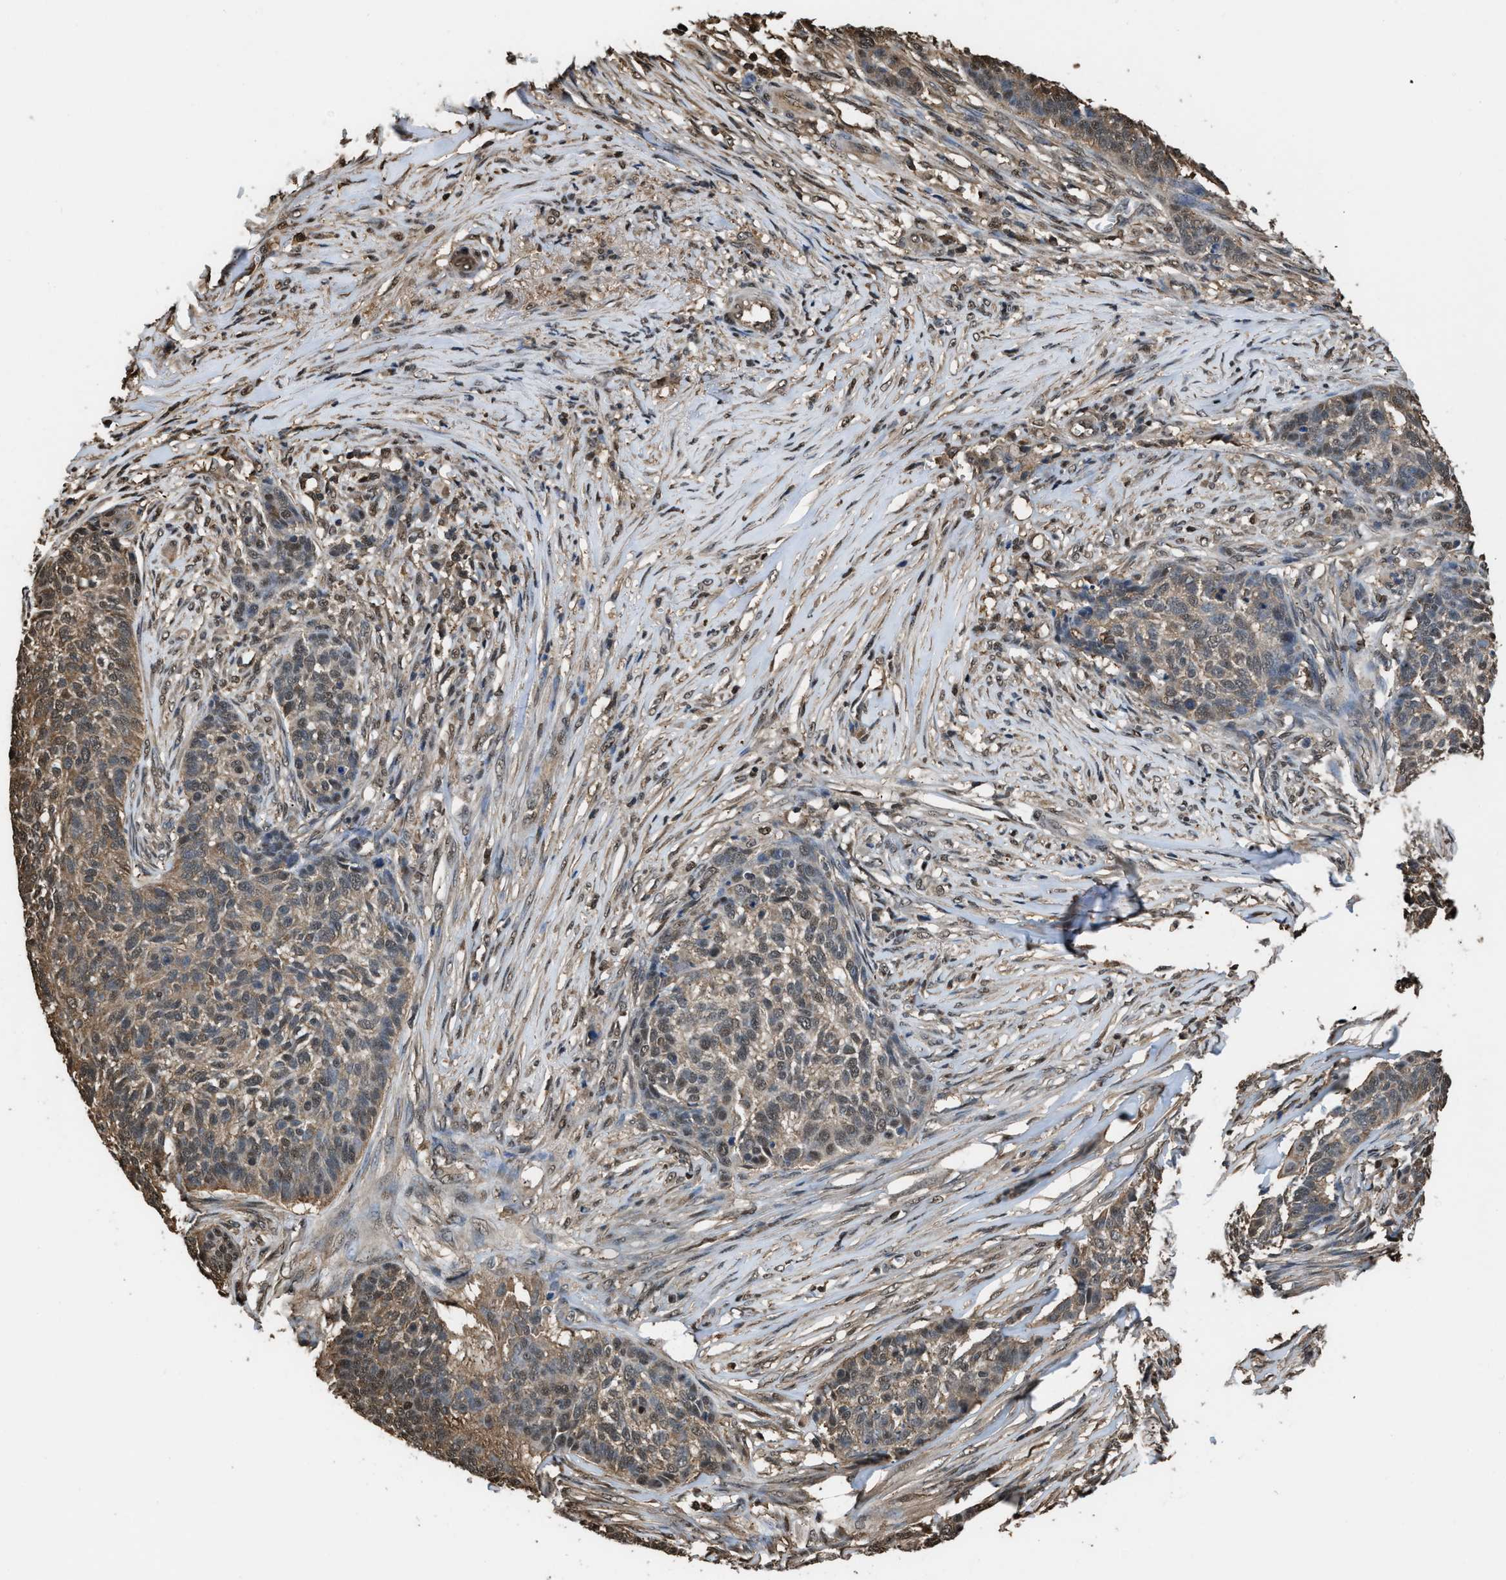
{"staining": {"intensity": "strong", "quantity": "<25%", "location": "cytoplasmic/membranous,nuclear"}, "tissue": "skin cancer", "cell_type": "Tumor cells", "image_type": "cancer", "snomed": [{"axis": "morphology", "description": "Basal cell carcinoma"}, {"axis": "topography", "description": "Skin"}], "caption": "The micrograph shows immunohistochemical staining of basal cell carcinoma (skin). There is strong cytoplasmic/membranous and nuclear staining is identified in approximately <25% of tumor cells.", "gene": "FNTA", "patient": {"sex": "male", "age": 85}}